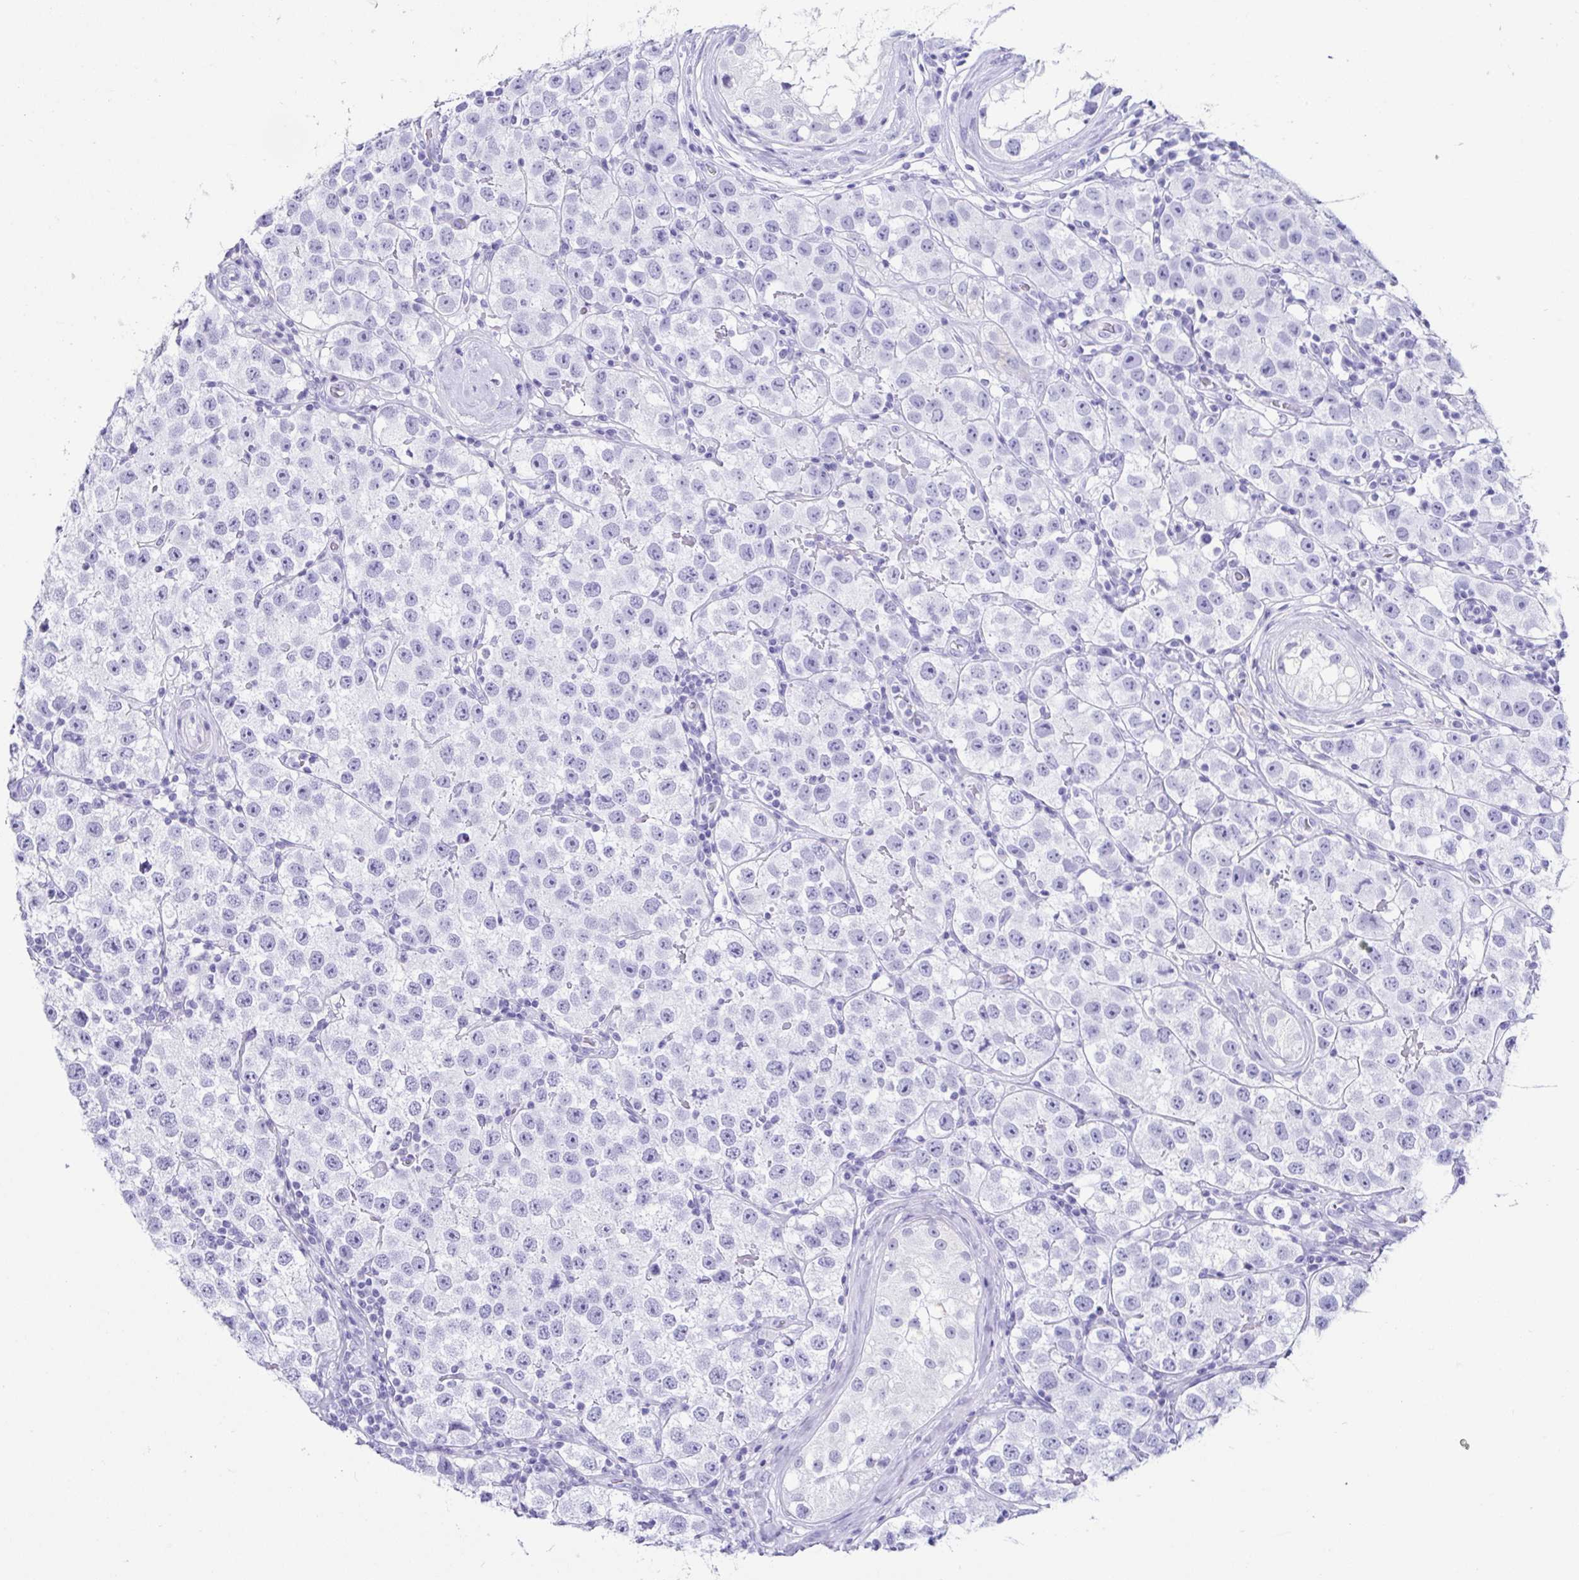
{"staining": {"intensity": "negative", "quantity": "none", "location": "none"}, "tissue": "testis cancer", "cell_type": "Tumor cells", "image_type": "cancer", "snomed": [{"axis": "morphology", "description": "Seminoma, NOS"}, {"axis": "topography", "description": "Testis"}], "caption": "Immunohistochemistry (IHC) photomicrograph of human testis cancer stained for a protein (brown), which displays no staining in tumor cells.", "gene": "CD164L2", "patient": {"sex": "male", "age": 34}}